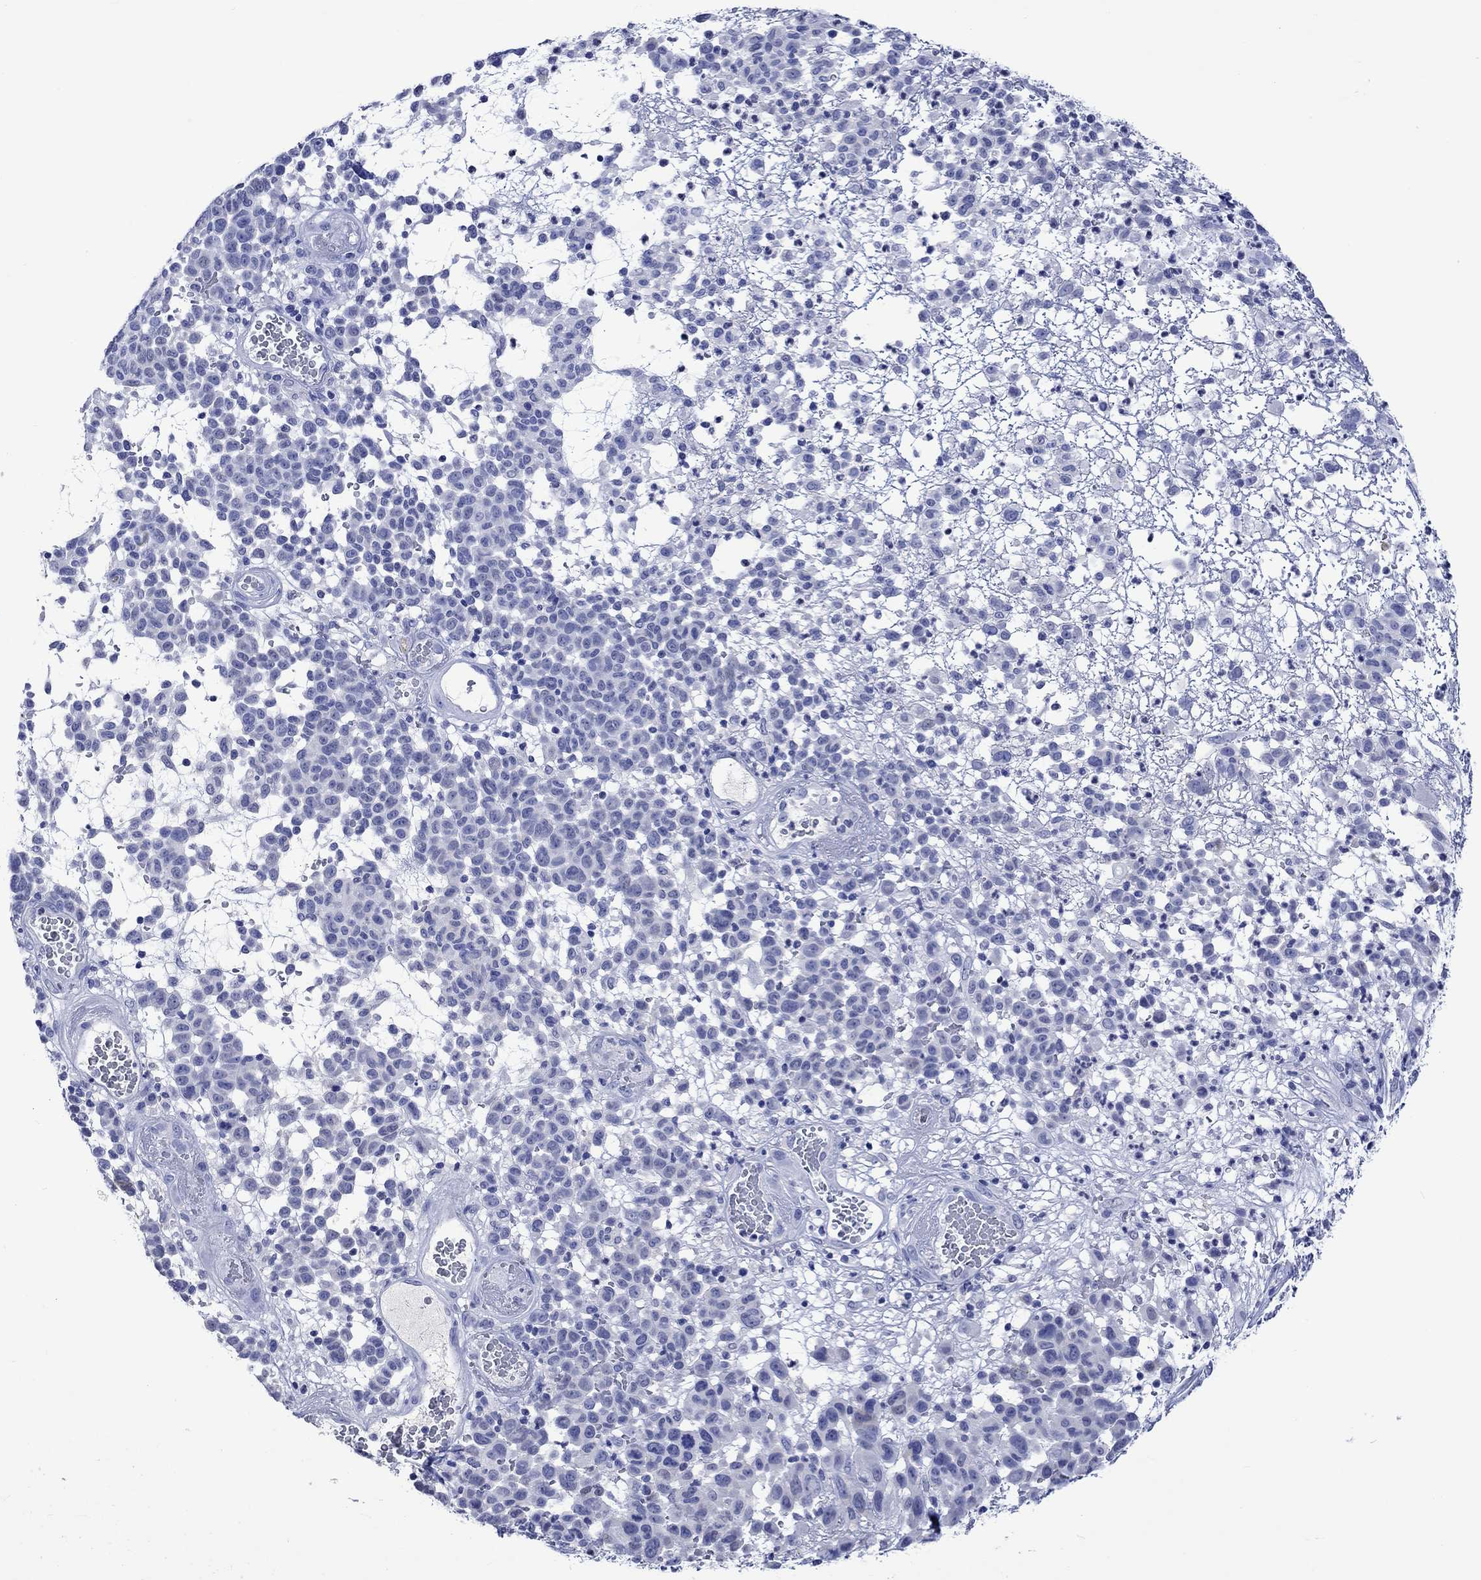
{"staining": {"intensity": "negative", "quantity": "none", "location": "none"}, "tissue": "melanoma", "cell_type": "Tumor cells", "image_type": "cancer", "snomed": [{"axis": "morphology", "description": "Malignant melanoma, NOS"}, {"axis": "topography", "description": "Skin"}], "caption": "The micrograph reveals no staining of tumor cells in melanoma.", "gene": "KLHL35", "patient": {"sex": "male", "age": 59}}